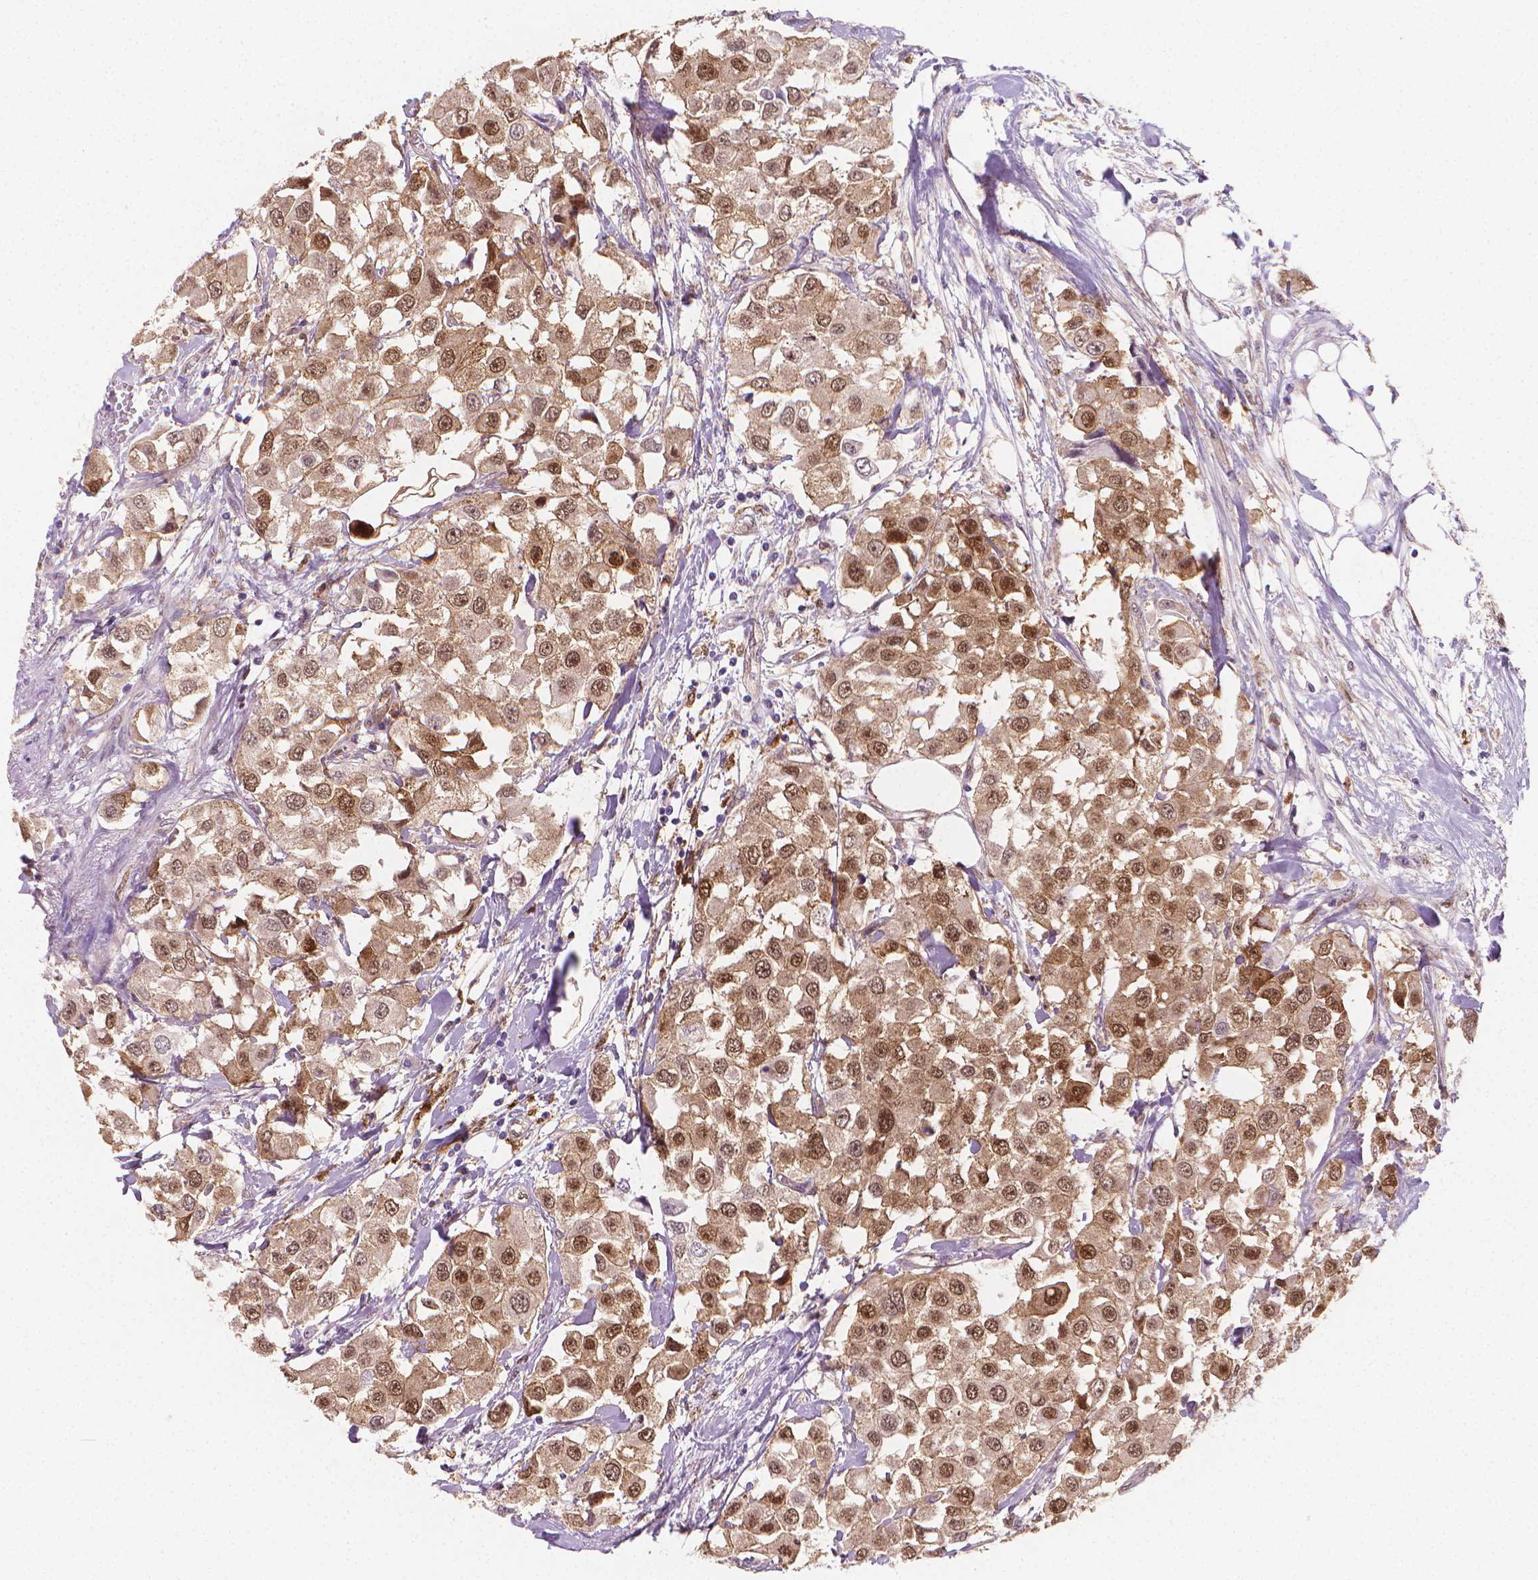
{"staining": {"intensity": "moderate", "quantity": ">75%", "location": "cytoplasmic/membranous,nuclear"}, "tissue": "urothelial cancer", "cell_type": "Tumor cells", "image_type": "cancer", "snomed": [{"axis": "morphology", "description": "Urothelial carcinoma, High grade"}, {"axis": "topography", "description": "Urinary bladder"}], "caption": "The immunohistochemical stain labels moderate cytoplasmic/membranous and nuclear expression in tumor cells of urothelial cancer tissue. (DAB (3,3'-diaminobenzidine) IHC, brown staining for protein, blue staining for nuclei).", "gene": "TNFAIP2", "patient": {"sex": "female", "age": 64}}